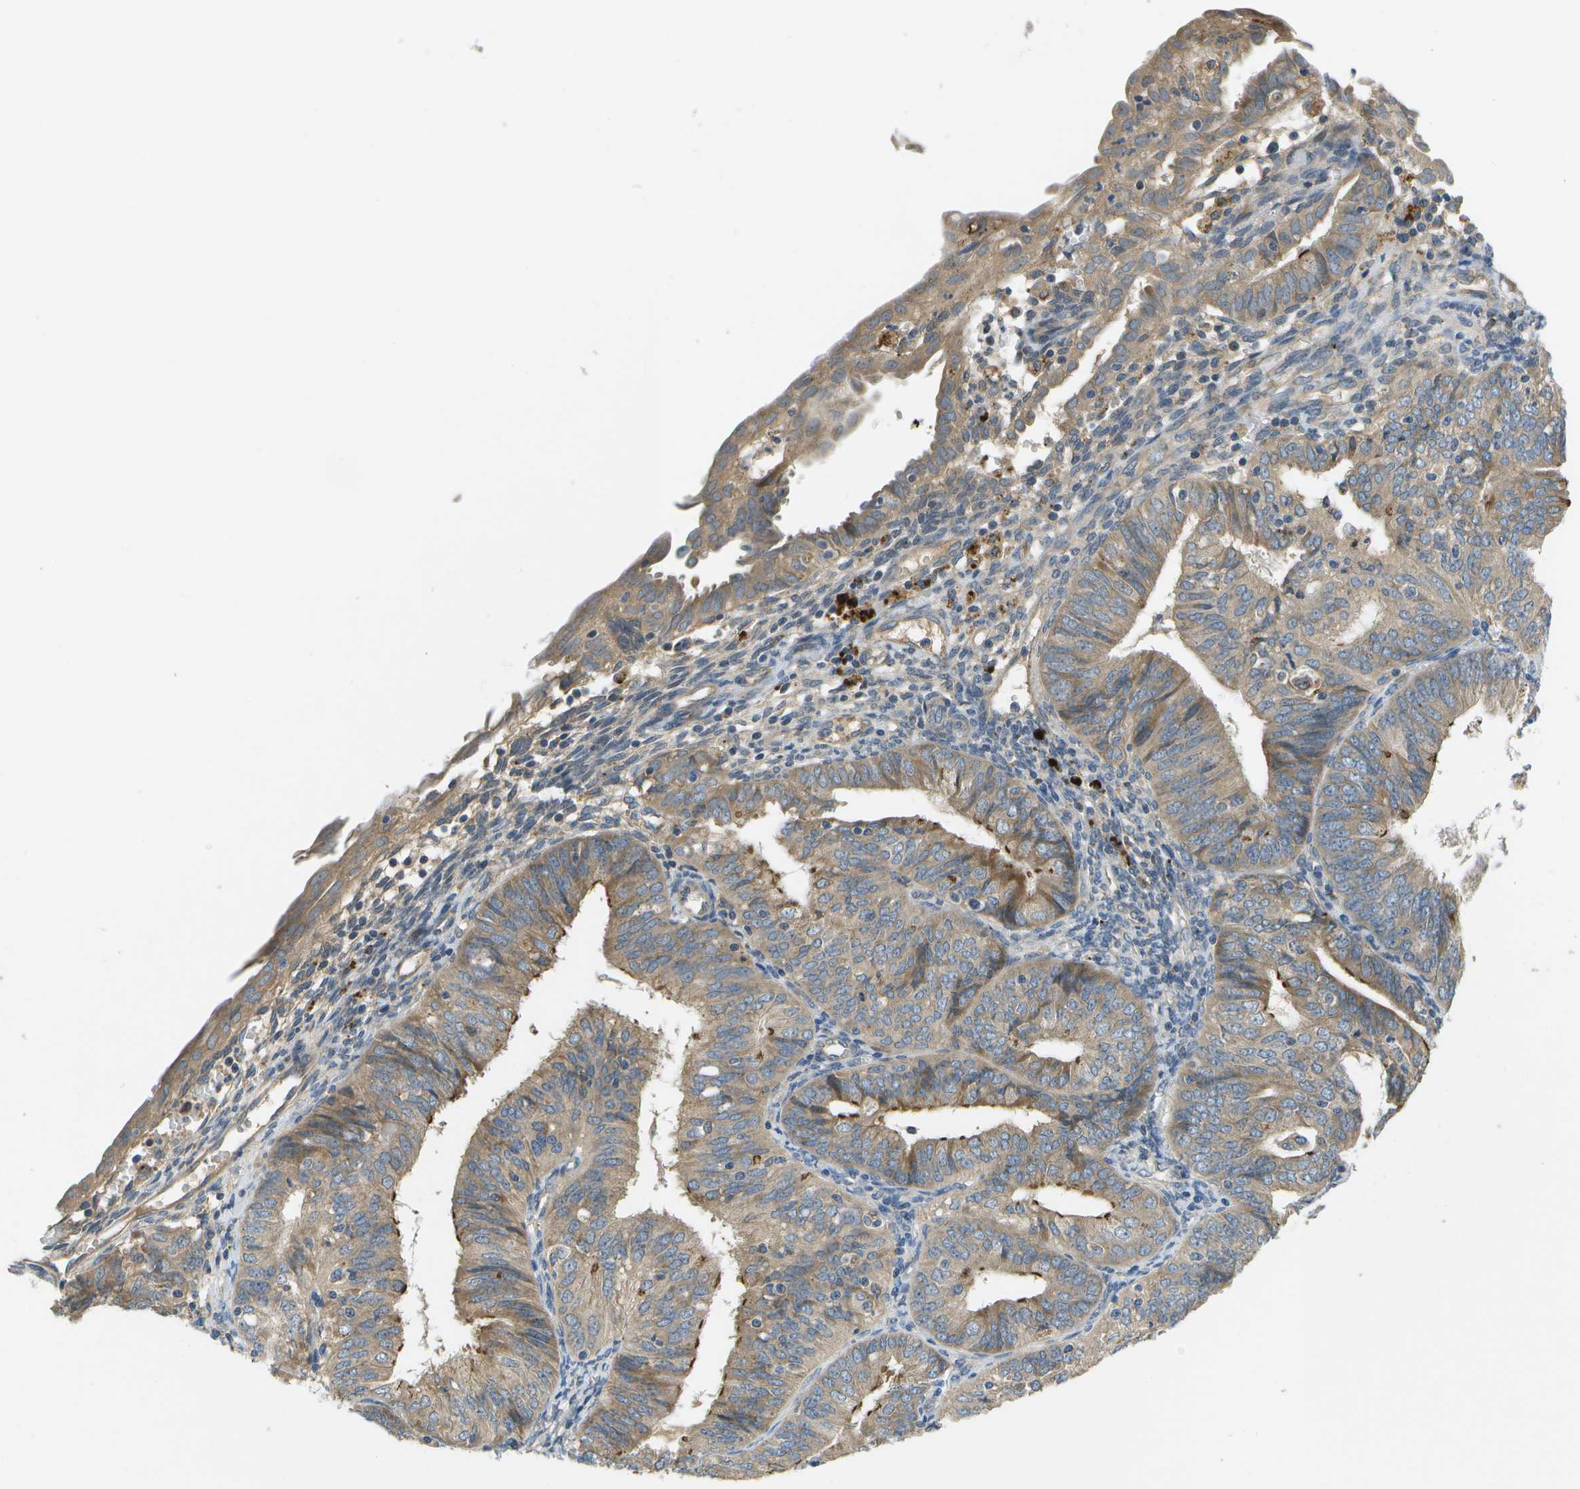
{"staining": {"intensity": "weak", "quantity": ">75%", "location": "cytoplasmic/membranous"}, "tissue": "endometrial cancer", "cell_type": "Tumor cells", "image_type": "cancer", "snomed": [{"axis": "morphology", "description": "Adenocarcinoma, NOS"}, {"axis": "topography", "description": "Endometrium"}], "caption": "Human endometrial adenocarcinoma stained with a protein marker shows weak staining in tumor cells.", "gene": "SLC25A20", "patient": {"sex": "female", "age": 58}}